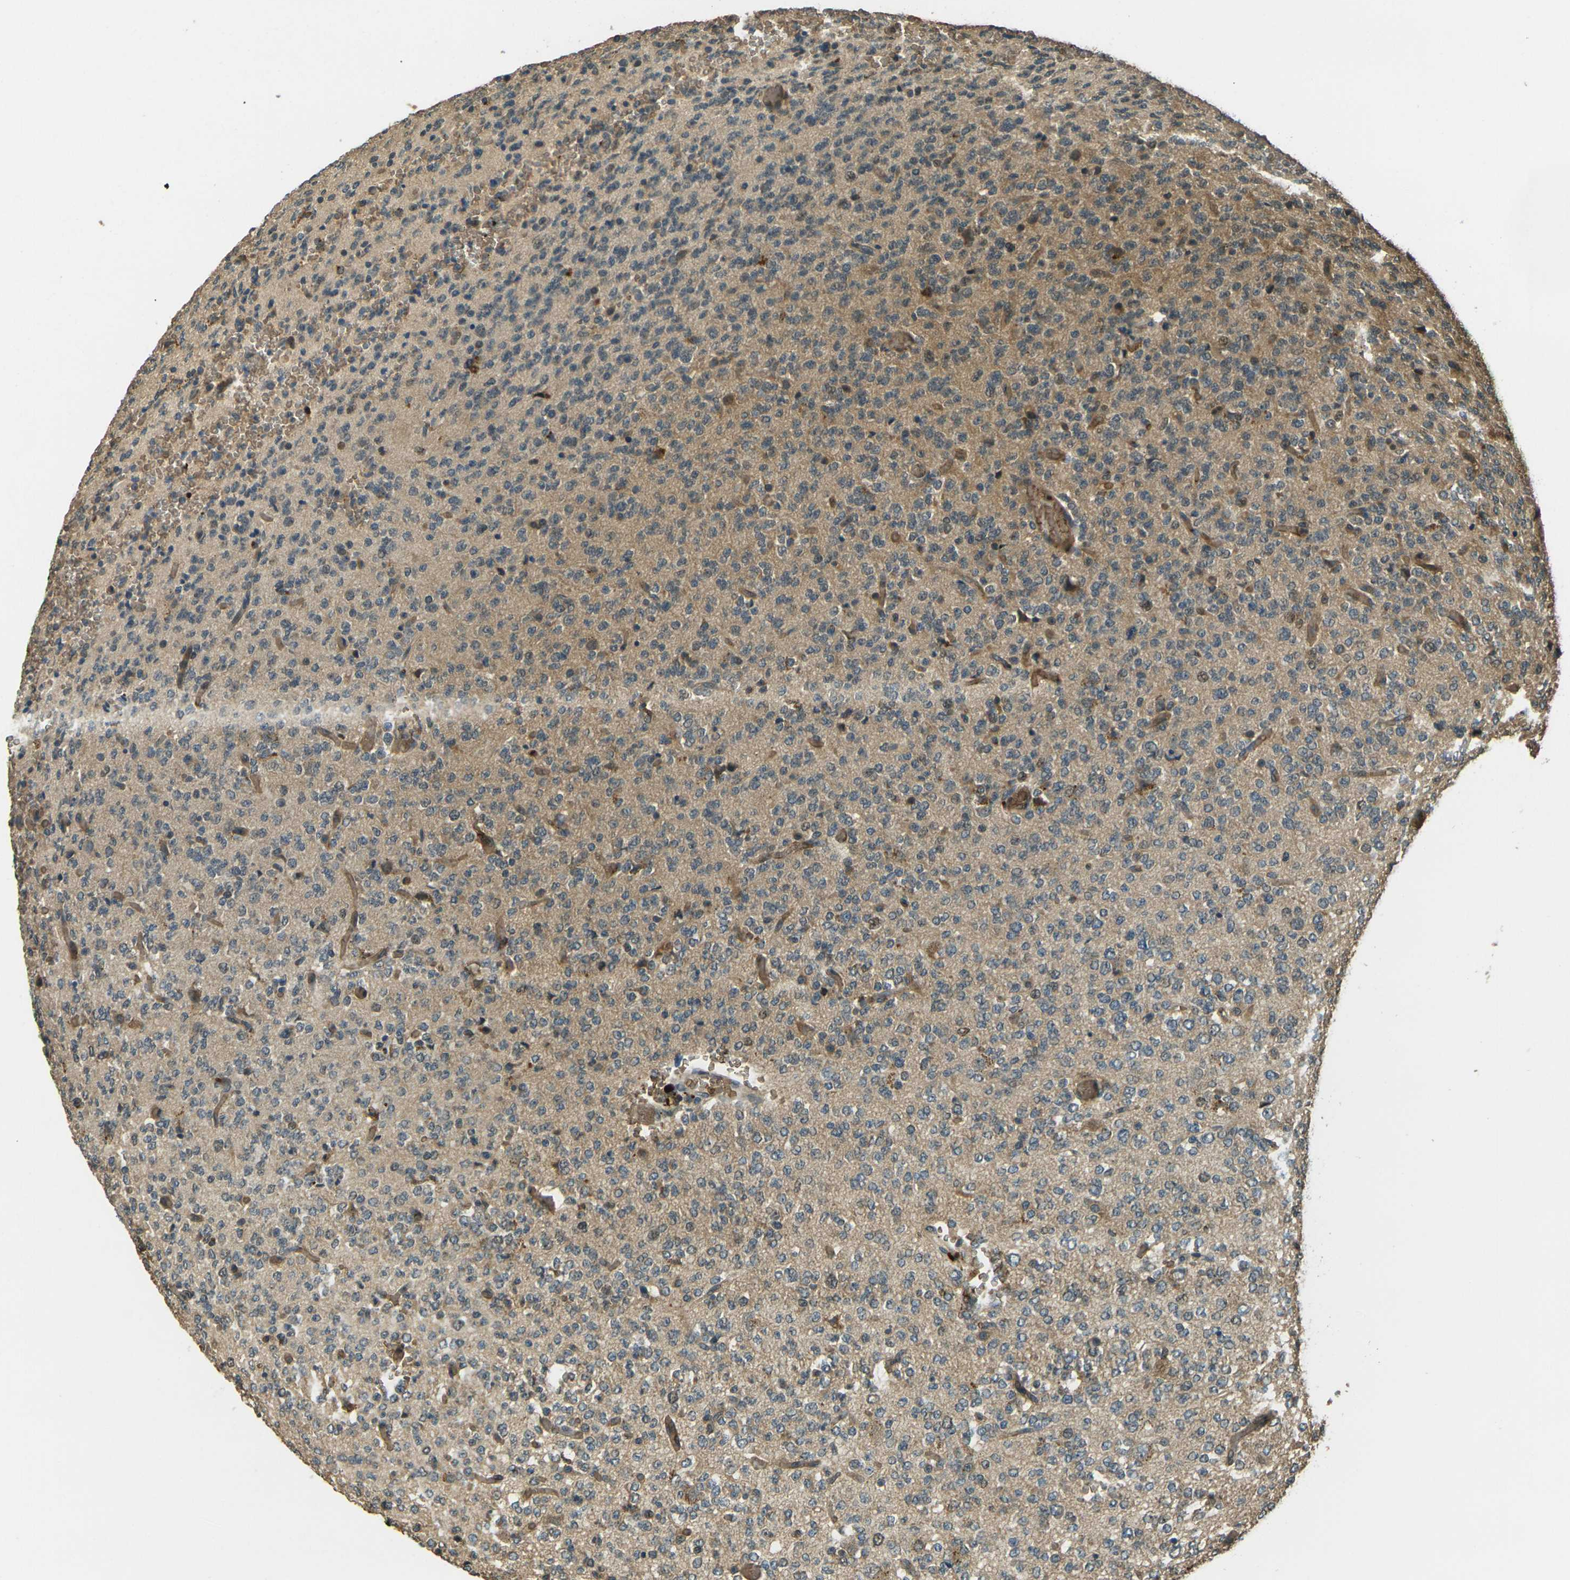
{"staining": {"intensity": "weak", "quantity": ">75%", "location": "cytoplasmic/membranous"}, "tissue": "glioma", "cell_type": "Tumor cells", "image_type": "cancer", "snomed": [{"axis": "morphology", "description": "Glioma, malignant, Low grade"}, {"axis": "topography", "description": "Brain"}], "caption": "The immunohistochemical stain shows weak cytoplasmic/membranous expression in tumor cells of glioma tissue.", "gene": "TOR1A", "patient": {"sex": "male", "age": 38}}